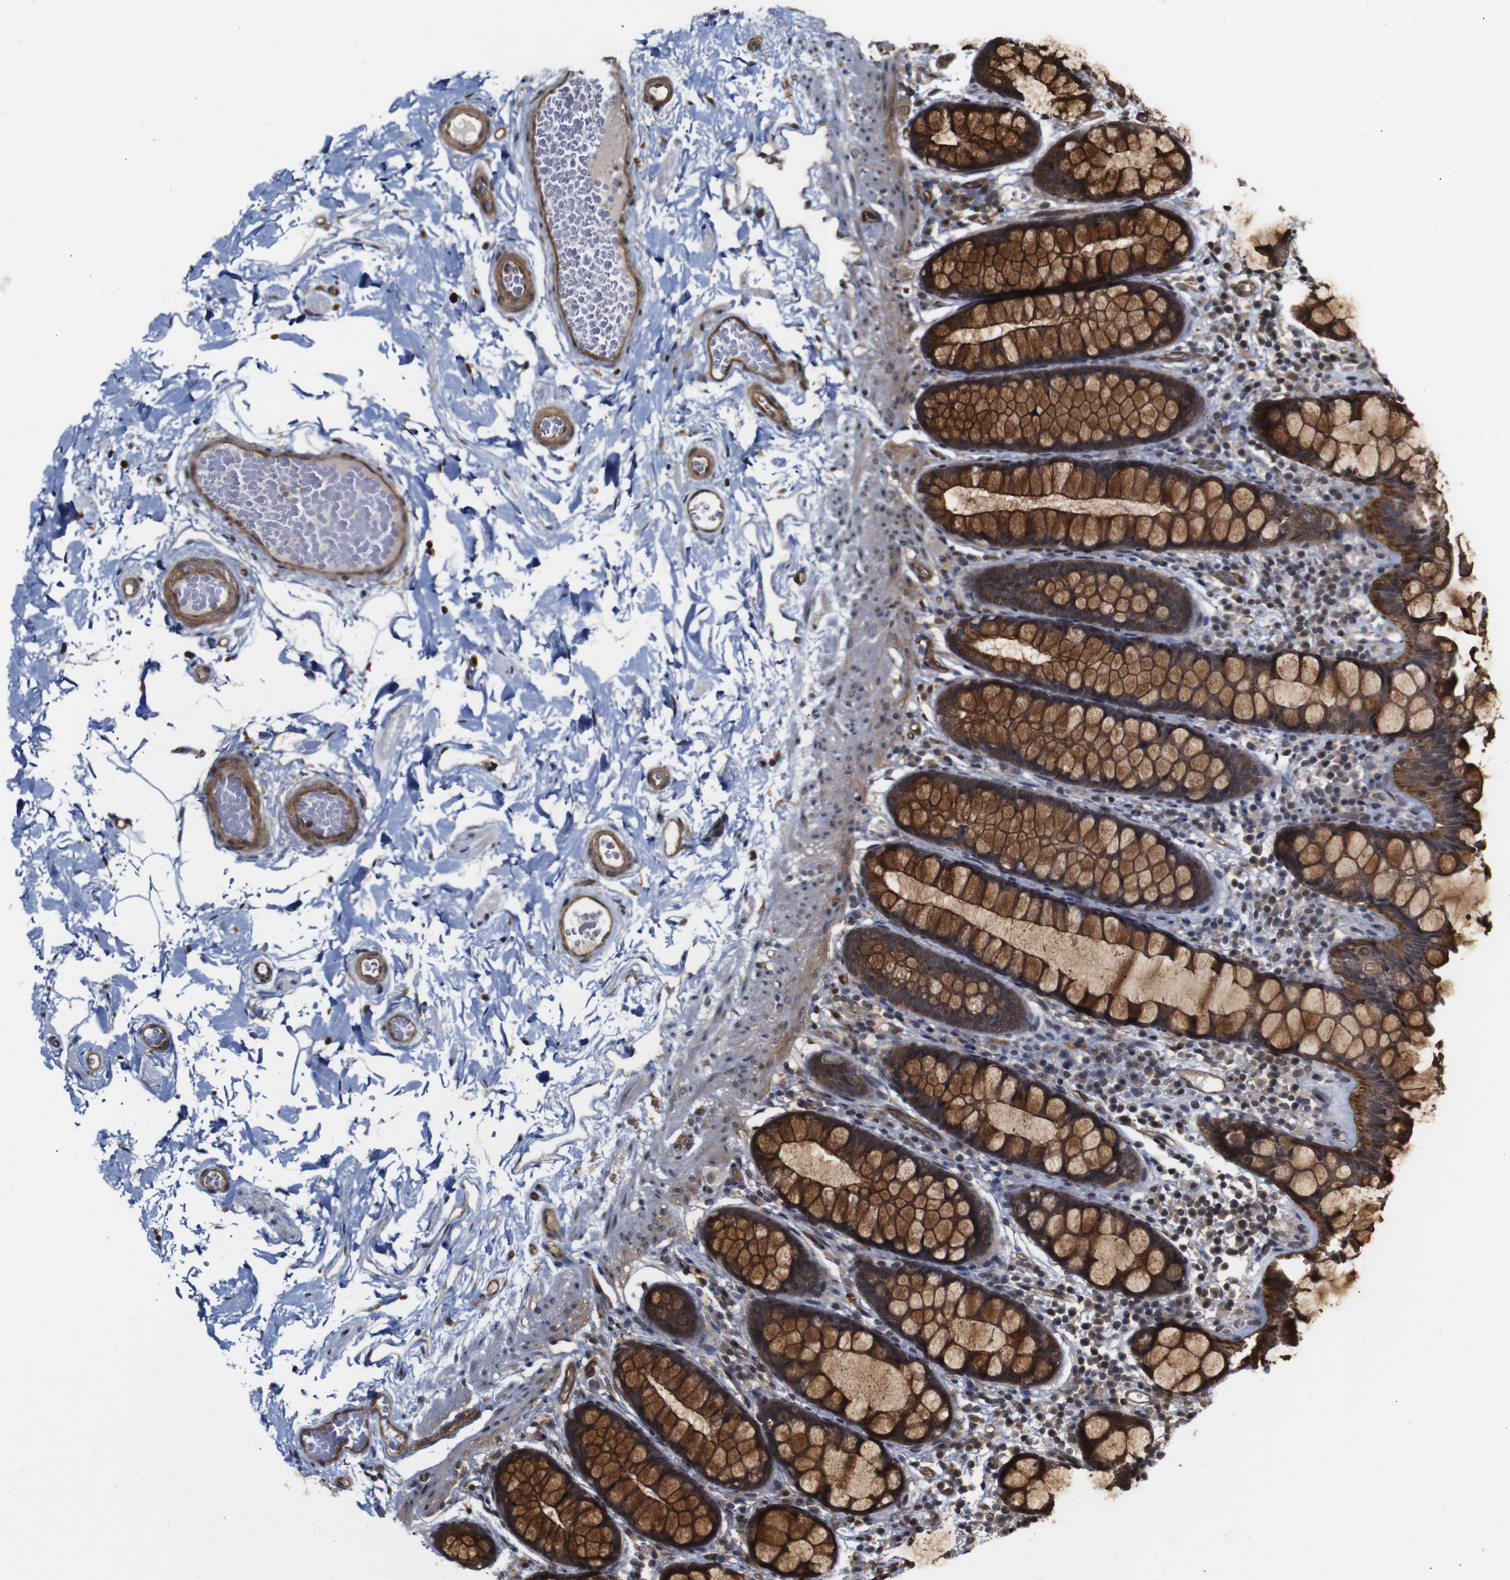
{"staining": {"intensity": "strong", "quantity": ">75%", "location": "cytoplasmic/membranous"}, "tissue": "colon", "cell_type": "Endothelial cells", "image_type": "normal", "snomed": [{"axis": "morphology", "description": "Normal tissue, NOS"}, {"axis": "topography", "description": "Colon"}], "caption": "Protein expression by immunohistochemistry shows strong cytoplasmic/membranous expression in about >75% of endothelial cells in unremarkable colon. (IHC, brightfield microscopy, high magnification).", "gene": "NANOS1", "patient": {"sex": "female", "age": 80}}